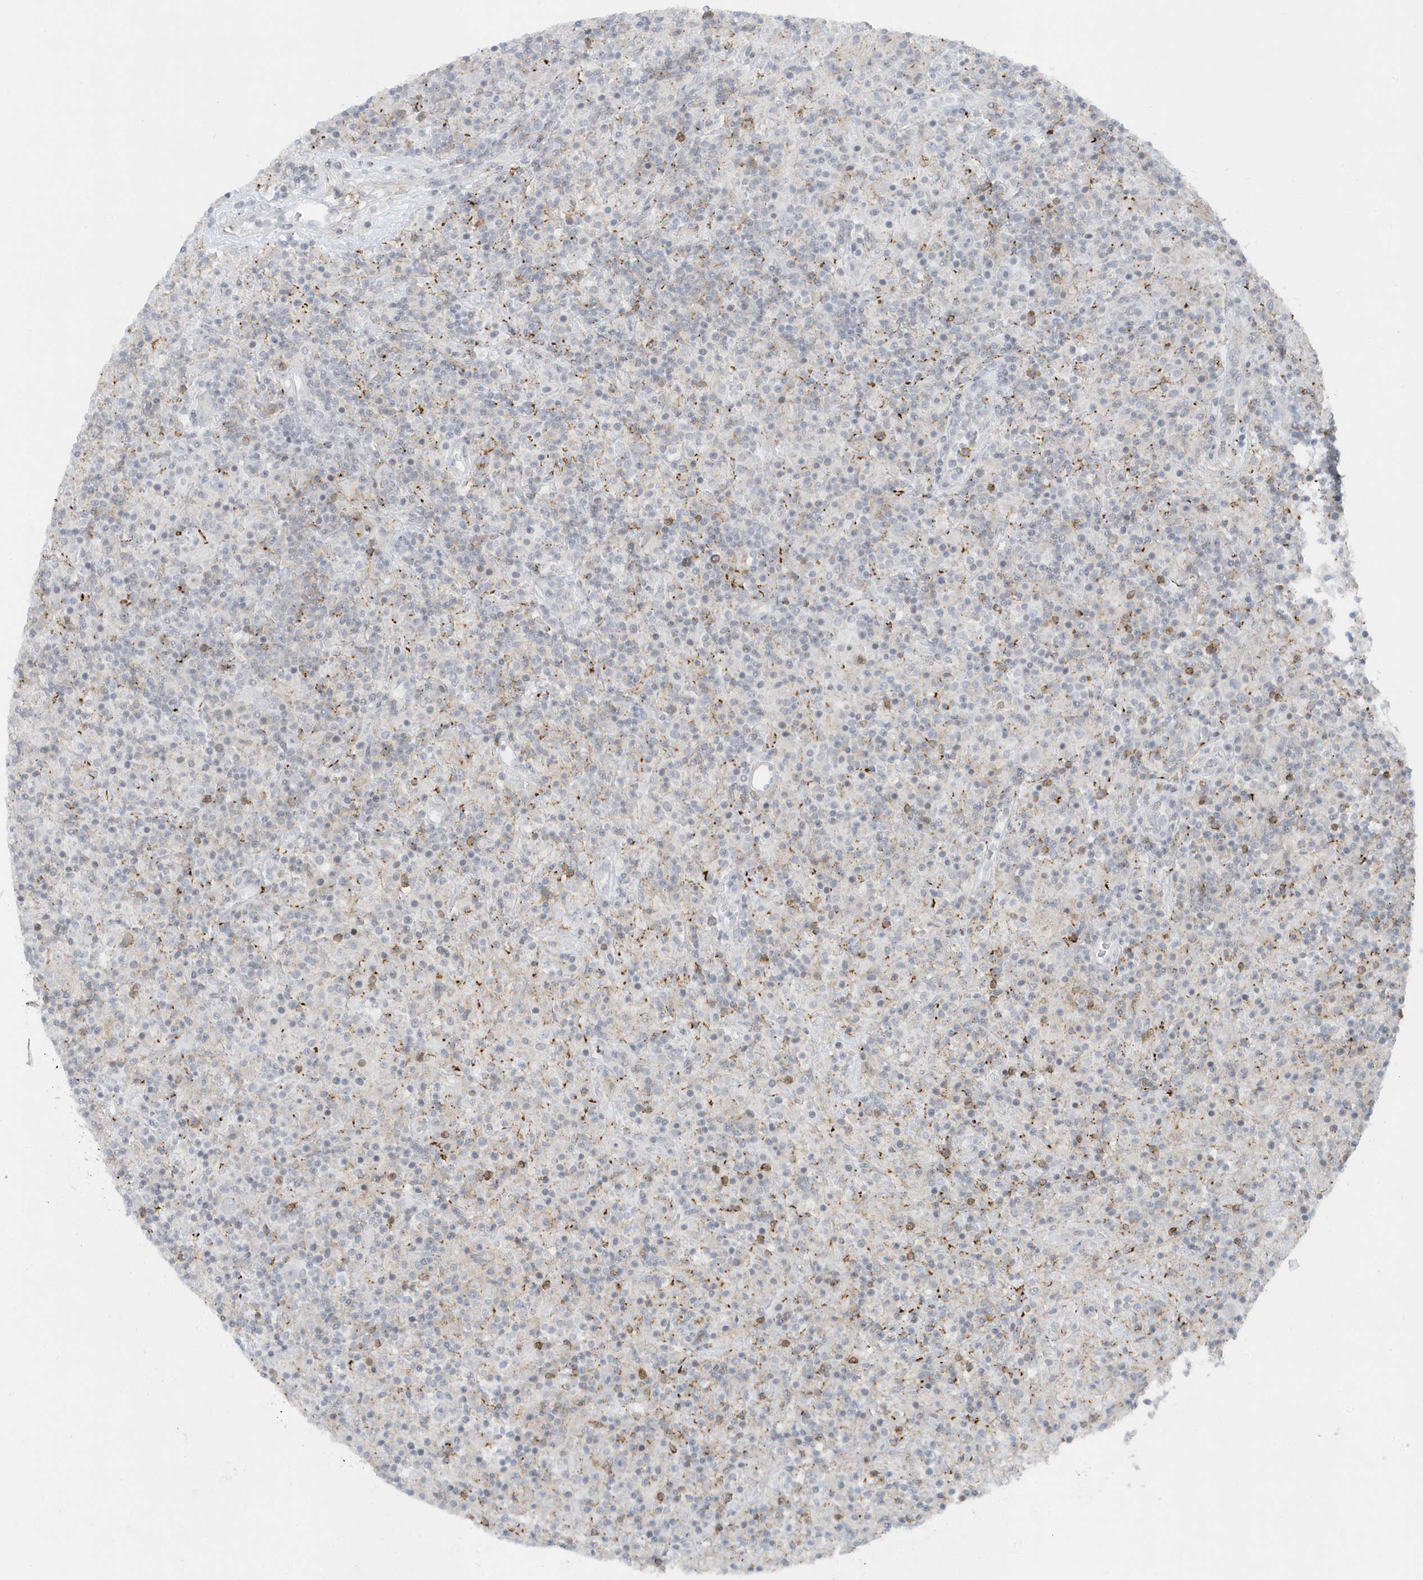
{"staining": {"intensity": "negative", "quantity": "none", "location": "none"}, "tissue": "lymphoma", "cell_type": "Tumor cells", "image_type": "cancer", "snomed": [{"axis": "morphology", "description": "Hodgkin's disease, NOS"}, {"axis": "topography", "description": "Lymph node"}], "caption": "Tumor cells are negative for protein expression in human lymphoma.", "gene": "CACNB2", "patient": {"sex": "male", "age": 70}}